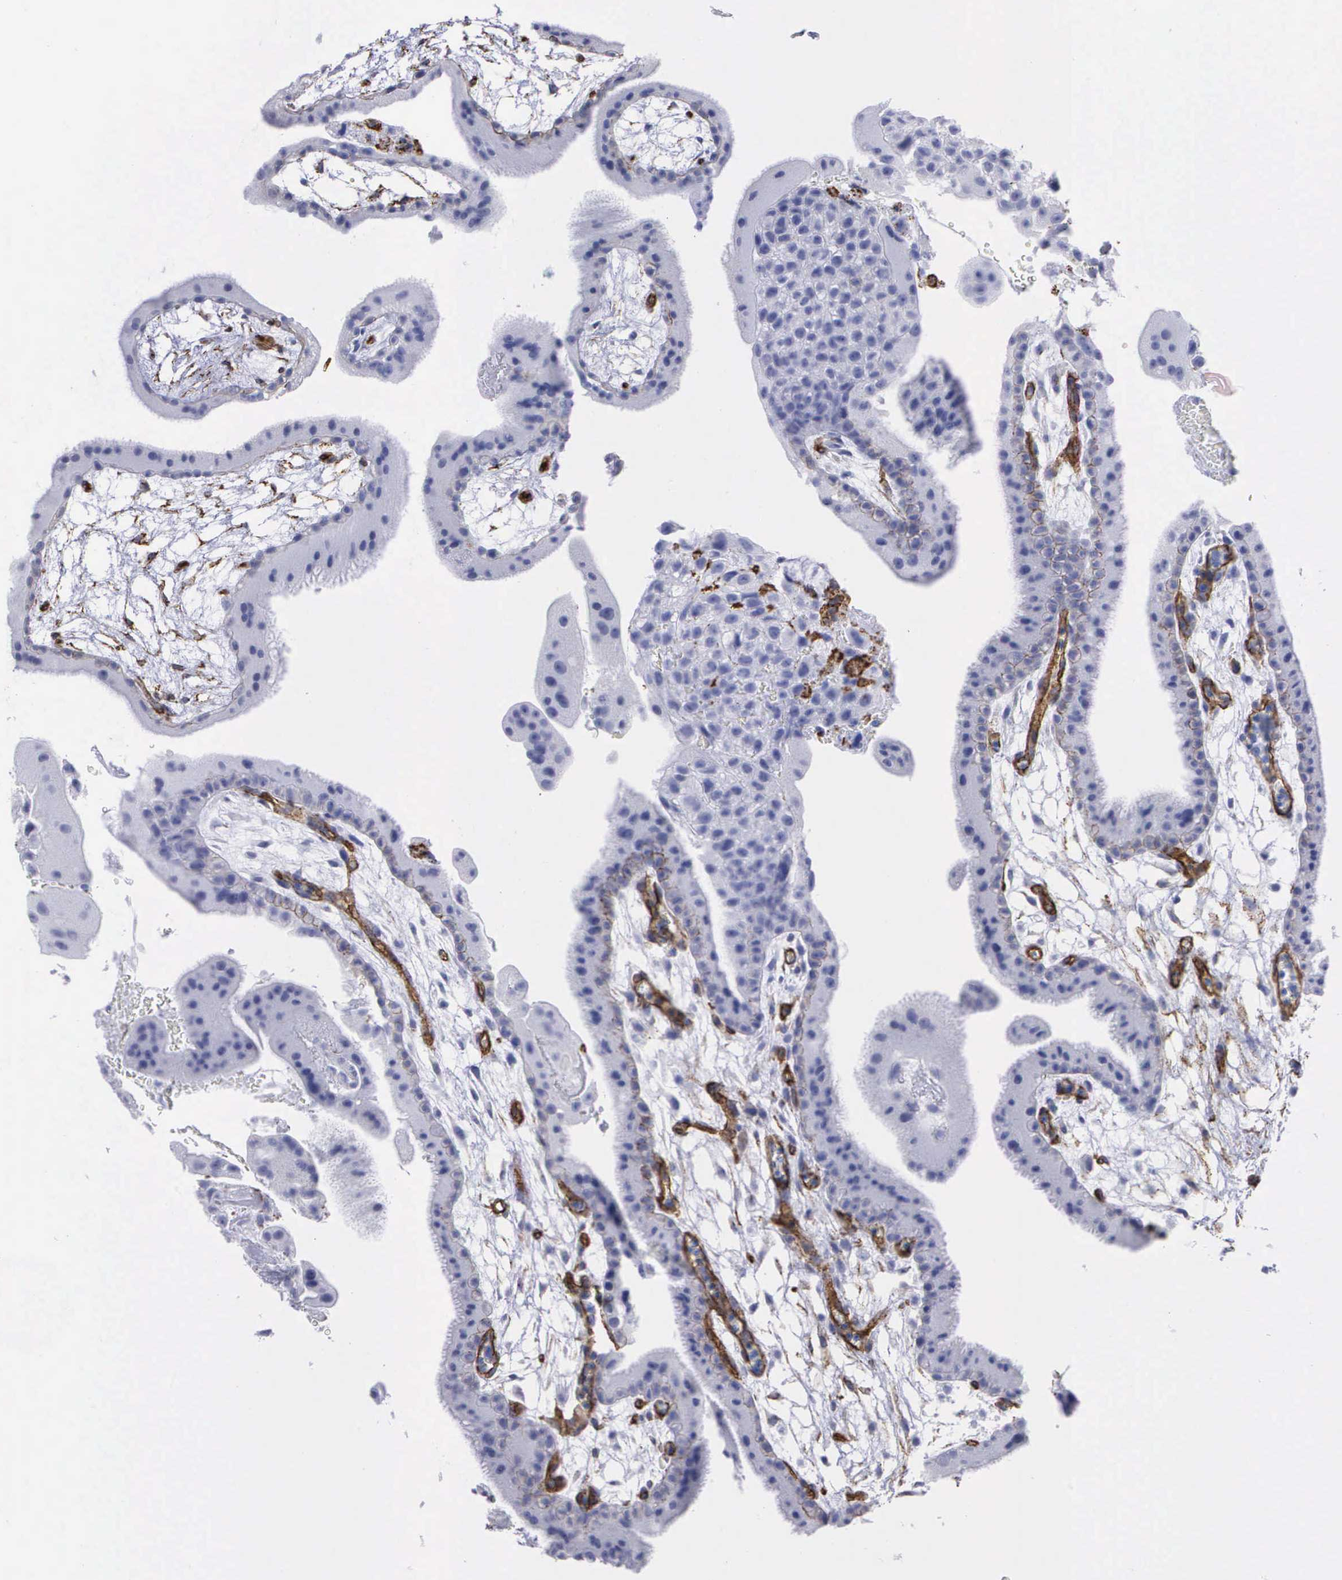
{"staining": {"intensity": "negative", "quantity": "none", "location": "none"}, "tissue": "placenta", "cell_type": "Decidual cells", "image_type": "normal", "snomed": [{"axis": "morphology", "description": "Normal tissue, NOS"}, {"axis": "topography", "description": "Placenta"}], "caption": "There is no significant positivity in decidual cells of placenta. The staining was performed using DAB (3,3'-diaminobenzidine) to visualize the protein expression in brown, while the nuclei were stained in blue with hematoxylin (Magnification: 20x).", "gene": "MAGEB10", "patient": {"sex": "female", "age": 19}}